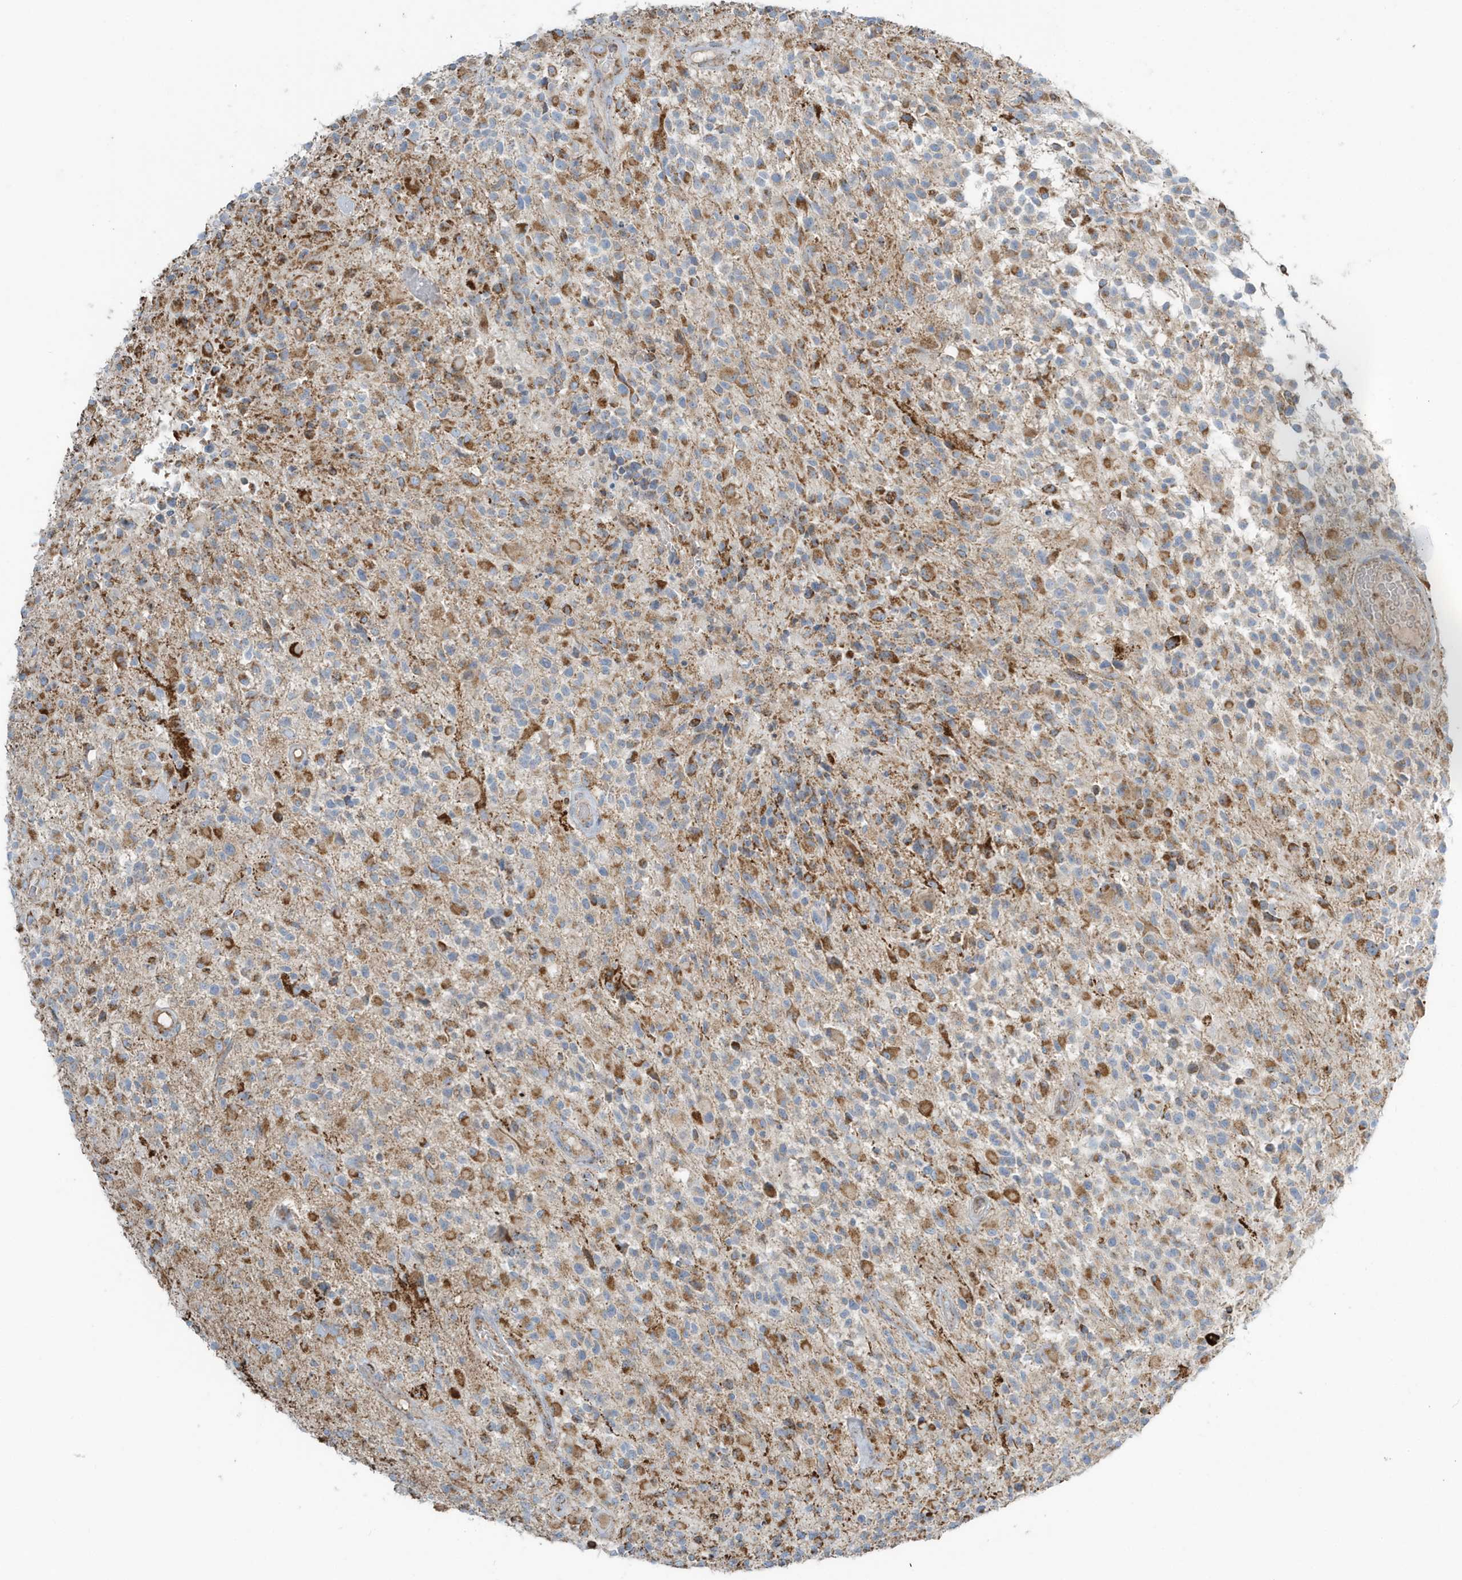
{"staining": {"intensity": "strong", "quantity": "25%-75%", "location": "cytoplasmic/membranous"}, "tissue": "glioma", "cell_type": "Tumor cells", "image_type": "cancer", "snomed": [{"axis": "morphology", "description": "Glioma, malignant, High grade"}, {"axis": "morphology", "description": "Glioblastoma, NOS"}, {"axis": "topography", "description": "Brain"}], "caption": "Glioma was stained to show a protein in brown. There is high levels of strong cytoplasmic/membranous staining in approximately 25%-75% of tumor cells.", "gene": "RAB11FIP3", "patient": {"sex": "male", "age": 60}}